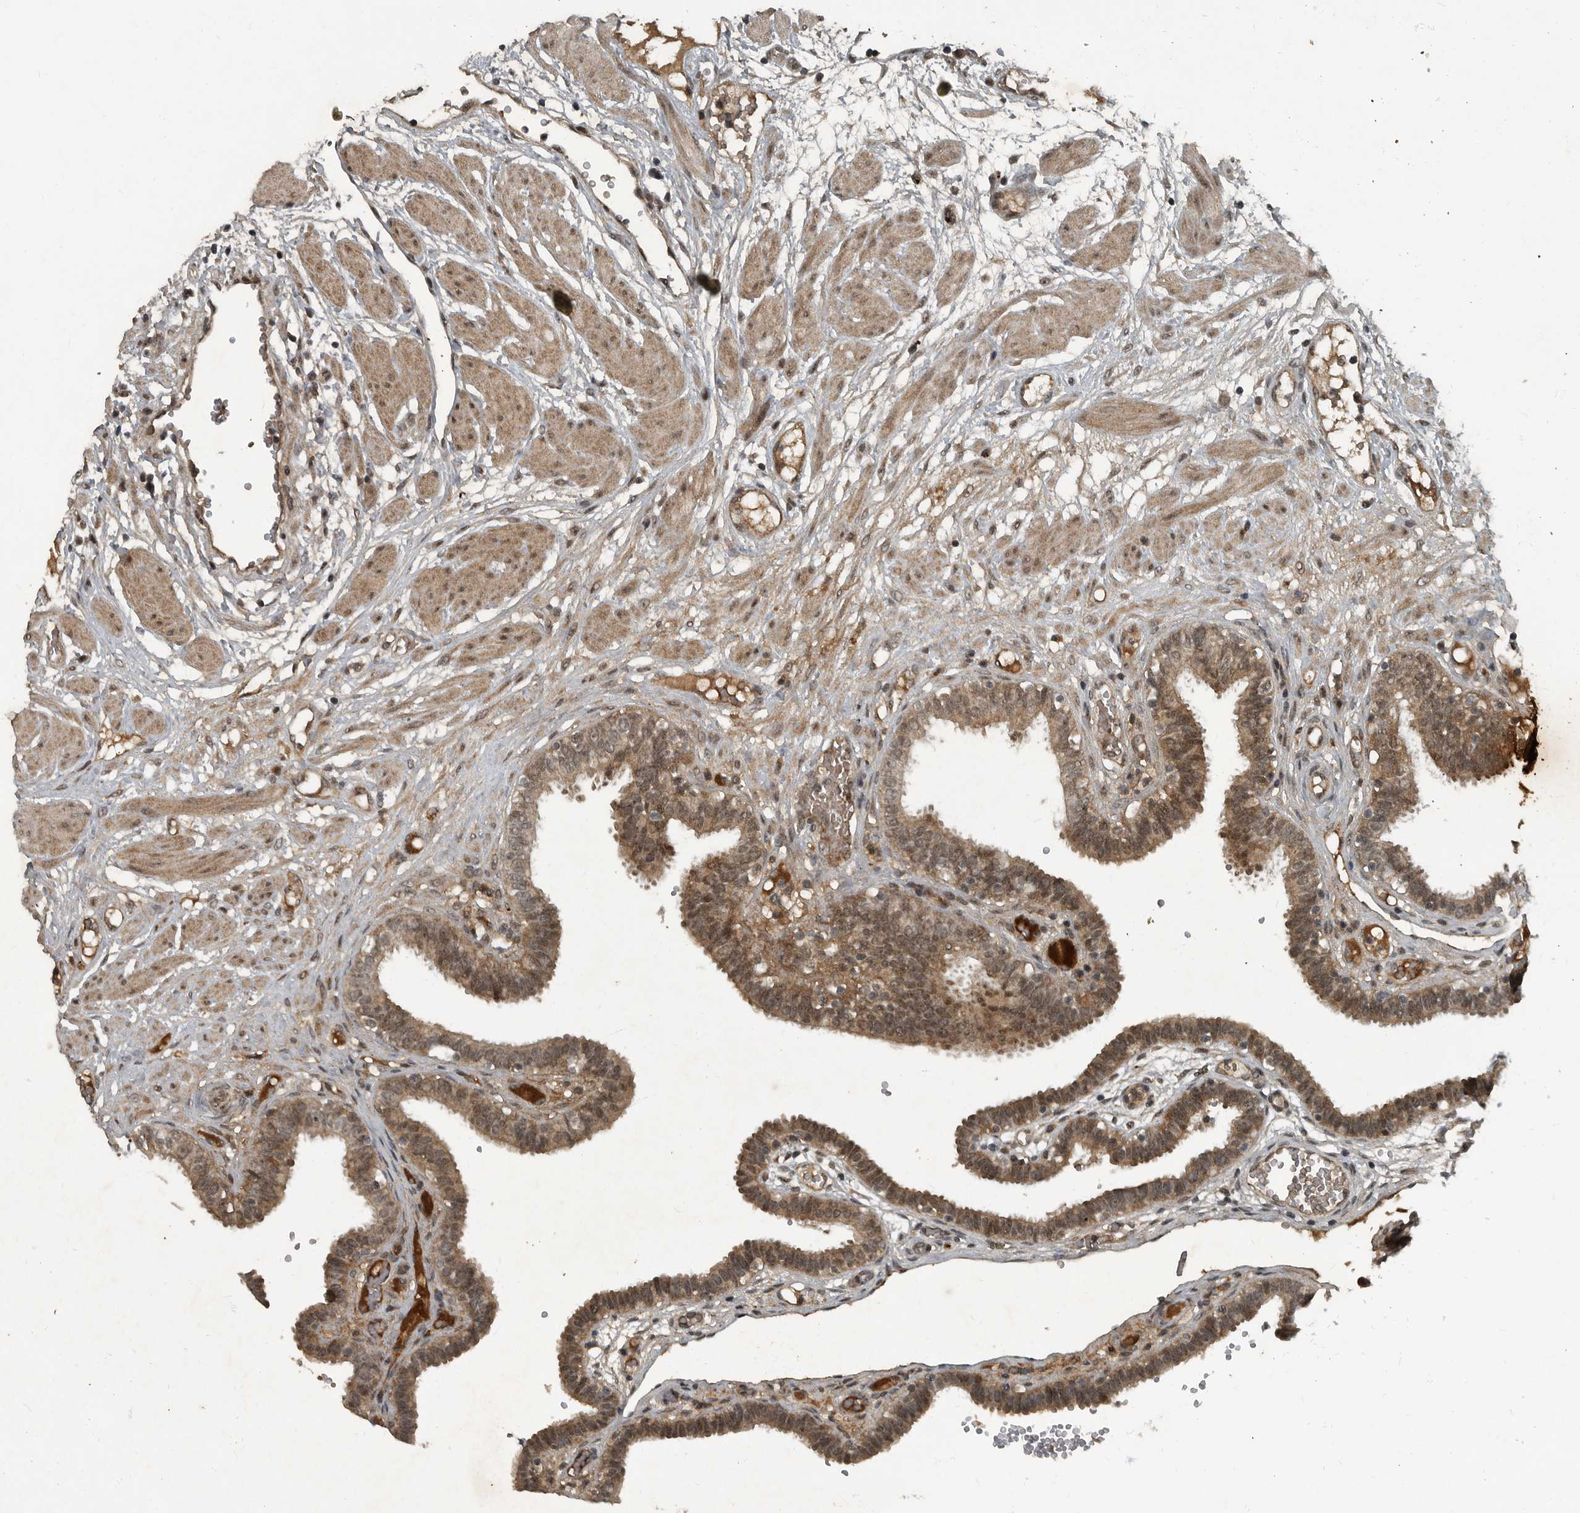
{"staining": {"intensity": "moderate", "quantity": ">75%", "location": "cytoplasmic/membranous,nuclear"}, "tissue": "fallopian tube", "cell_type": "Glandular cells", "image_type": "normal", "snomed": [{"axis": "morphology", "description": "Normal tissue, NOS"}, {"axis": "topography", "description": "Fallopian tube"}, {"axis": "topography", "description": "Placenta"}], "caption": "Immunohistochemical staining of benign human fallopian tube demonstrates moderate cytoplasmic/membranous,nuclear protein positivity in approximately >75% of glandular cells.", "gene": "FOXO1", "patient": {"sex": "female", "age": 32}}